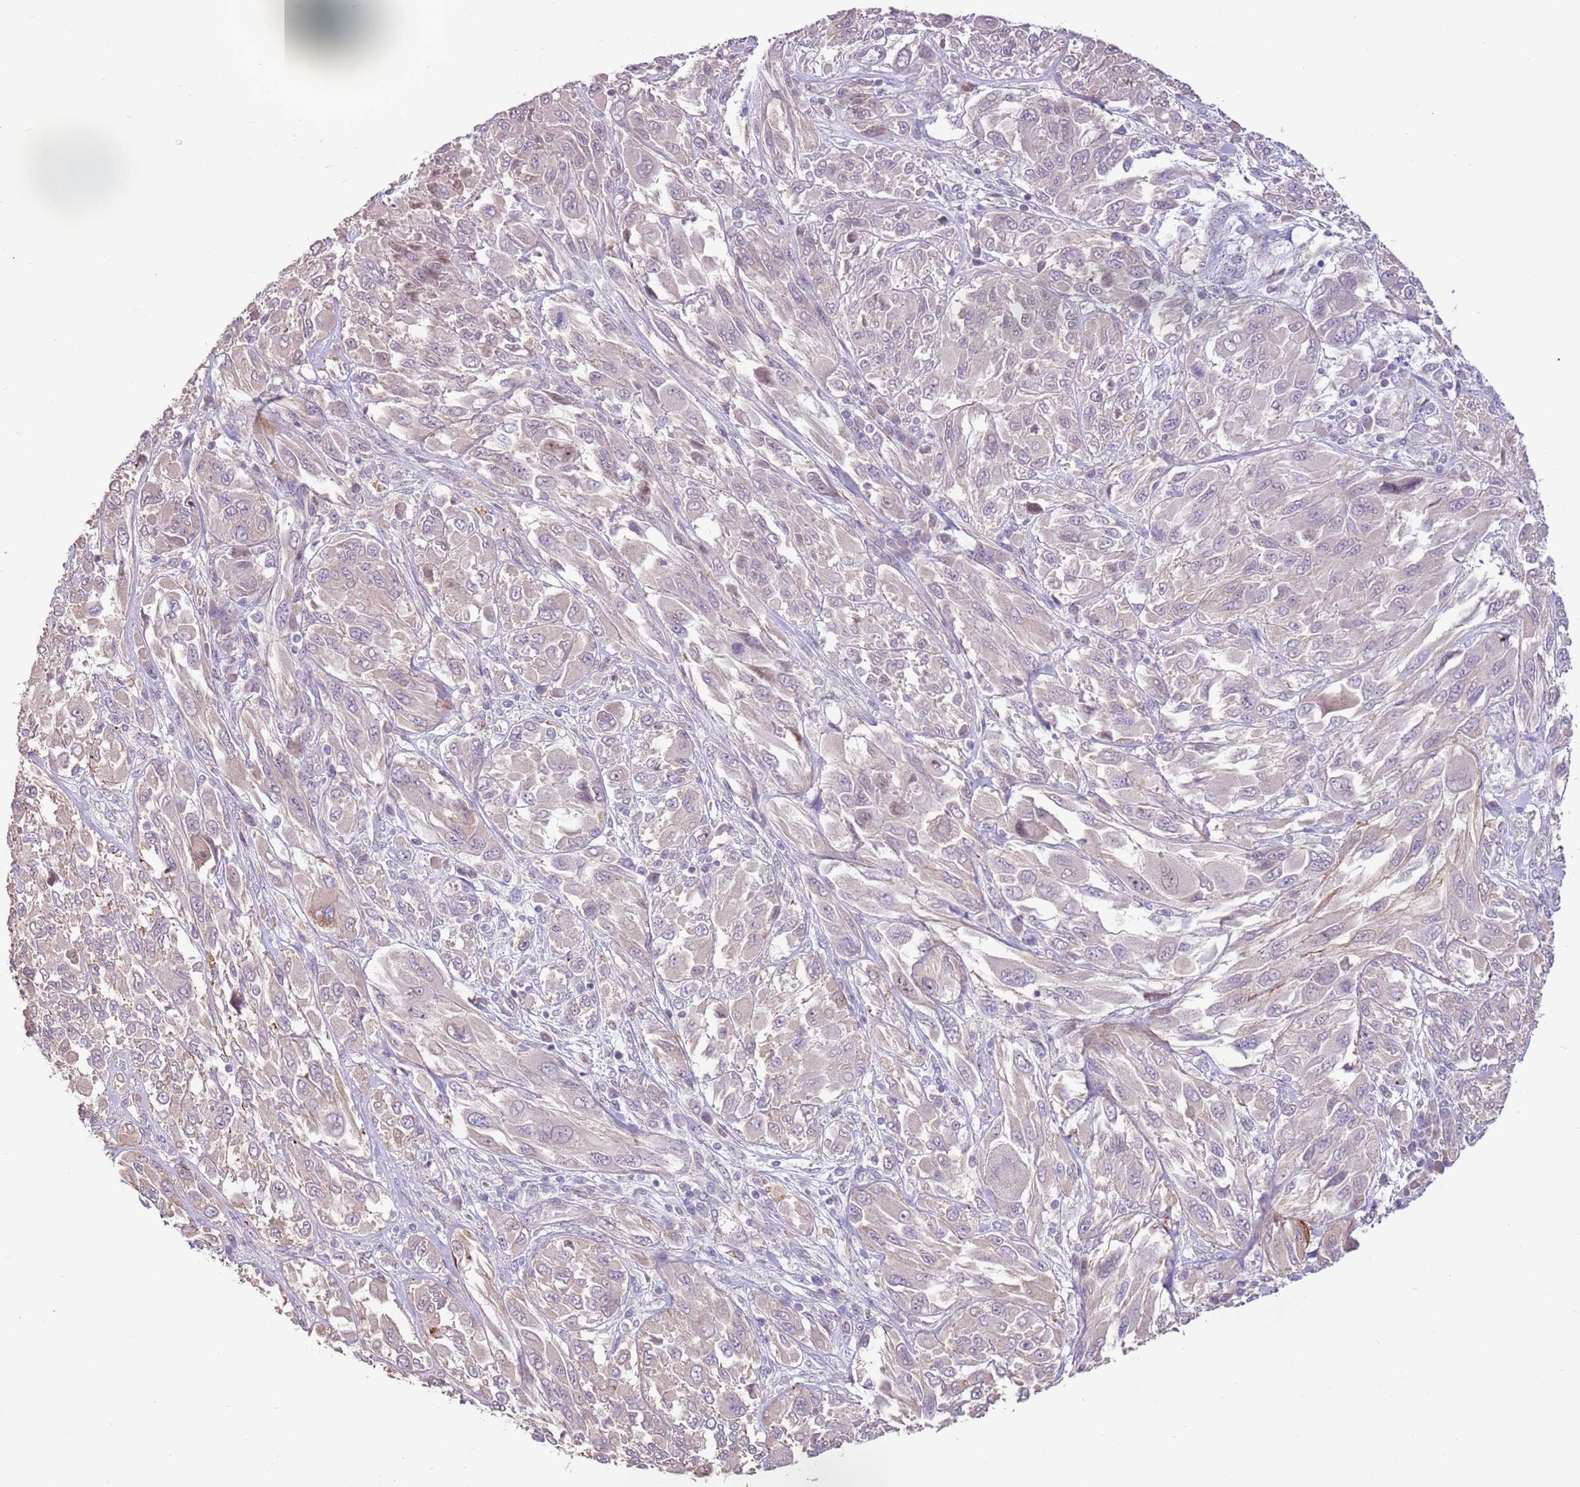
{"staining": {"intensity": "negative", "quantity": "none", "location": "none"}, "tissue": "melanoma", "cell_type": "Tumor cells", "image_type": "cancer", "snomed": [{"axis": "morphology", "description": "Malignant melanoma, NOS"}, {"axis": "topography", "description": "Skin"}], "caption": "Tumor cells are negative for brown protein staining in malignant melanoma.", "gene": "LGI4", "patient": {"sex": "female", "age": 91}}